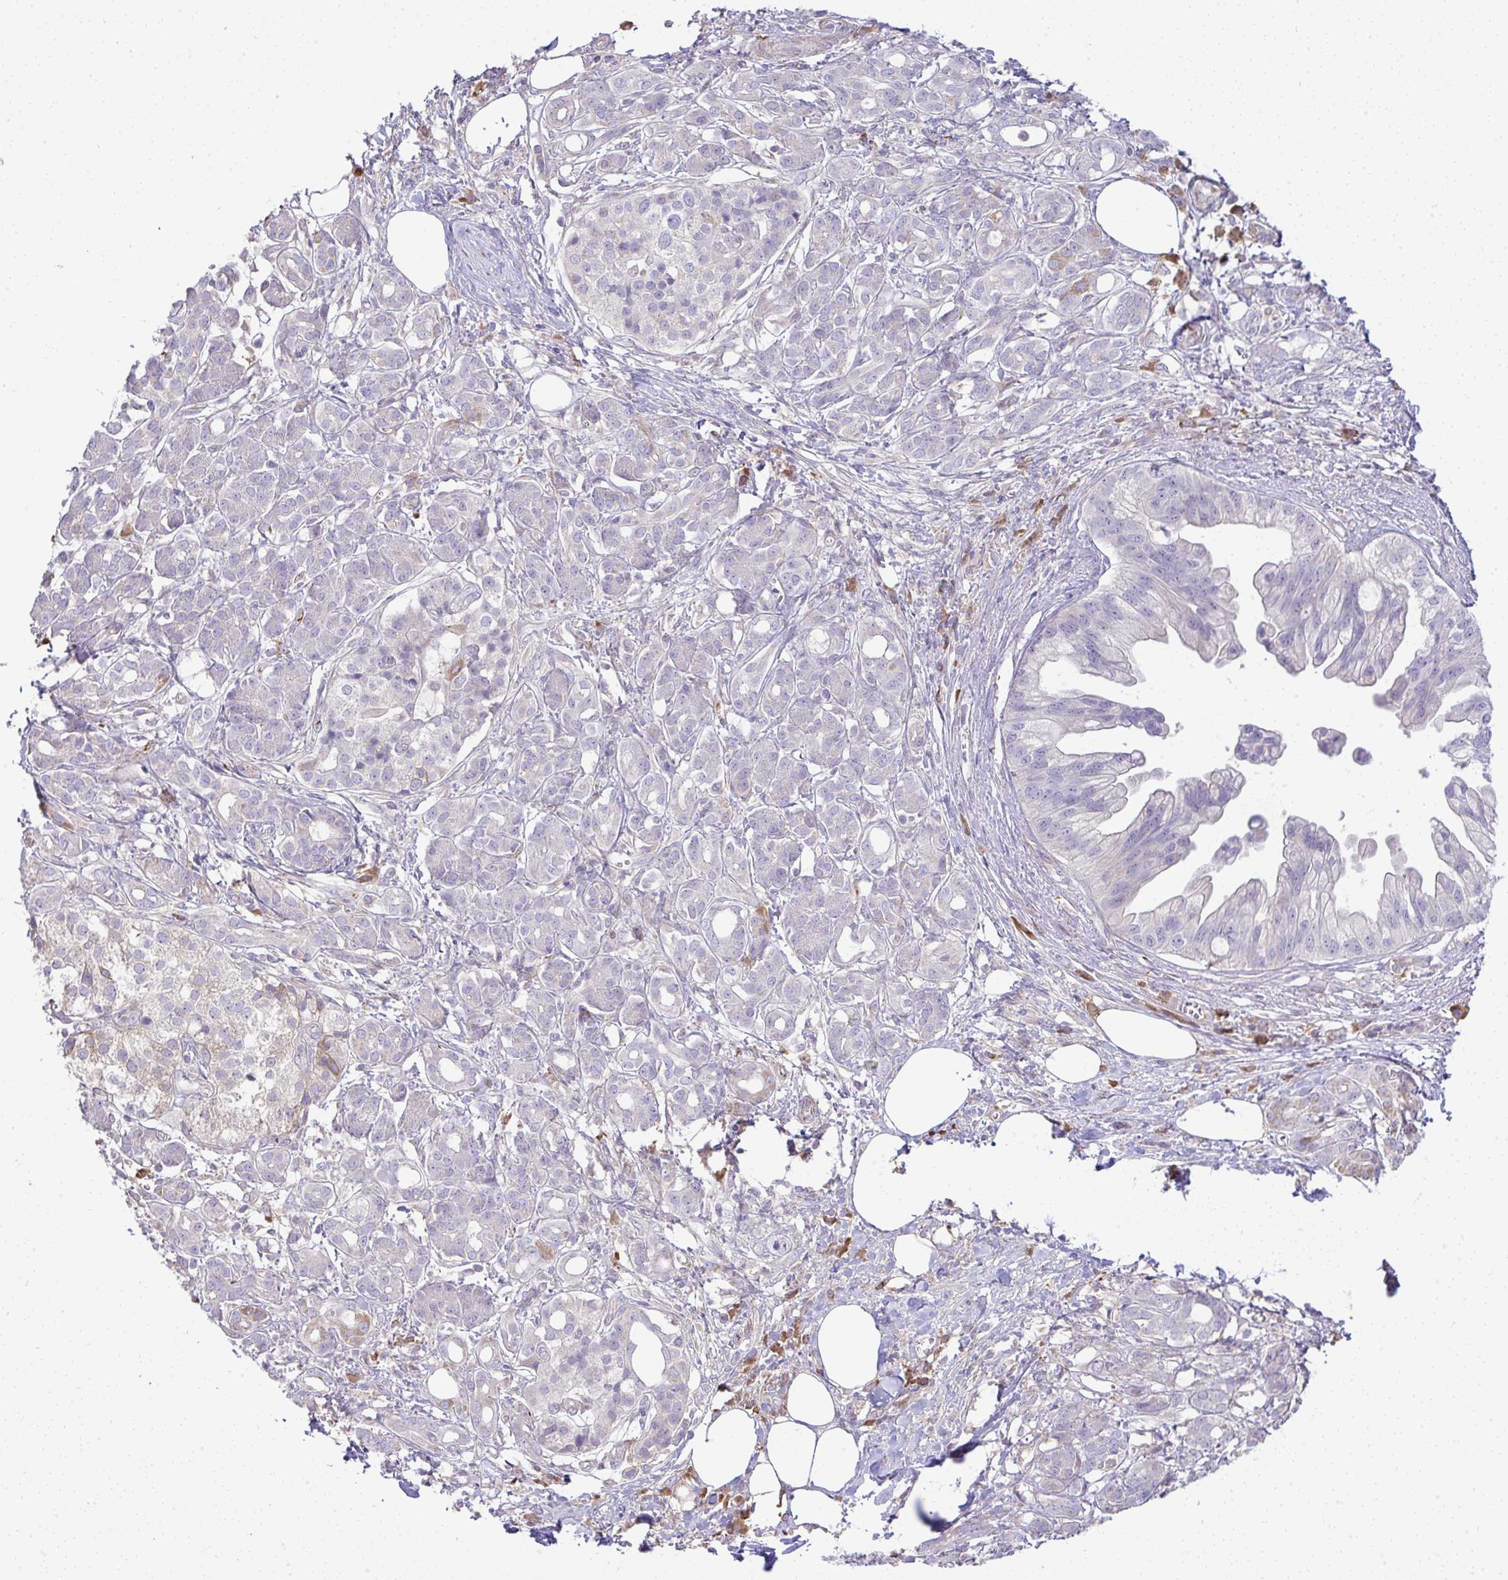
{"staining": {"intensity": "negative", "quantity": "none", "location": "none"}, "tissue": "pancreatic cancer", "cell_type": "Tumor cells", "image_type": "cancer", "snomed": [{"axis": "morphology", "description": "Adenocarcinoma, NOS"}, {"axis": "topography", "description": "Pancreas"}], "caption": "IHC histopathology image of neoplastic tissue: pancreatic adenocarcinoma stained with DAB (3,3'-diaminobenzidine) exhibits no significant protein staining in tumor cells. (DAB IHC with hematoxylin counter stain).", "gene": "GRID2", "patient": {"sex": "female", "age": 73}}